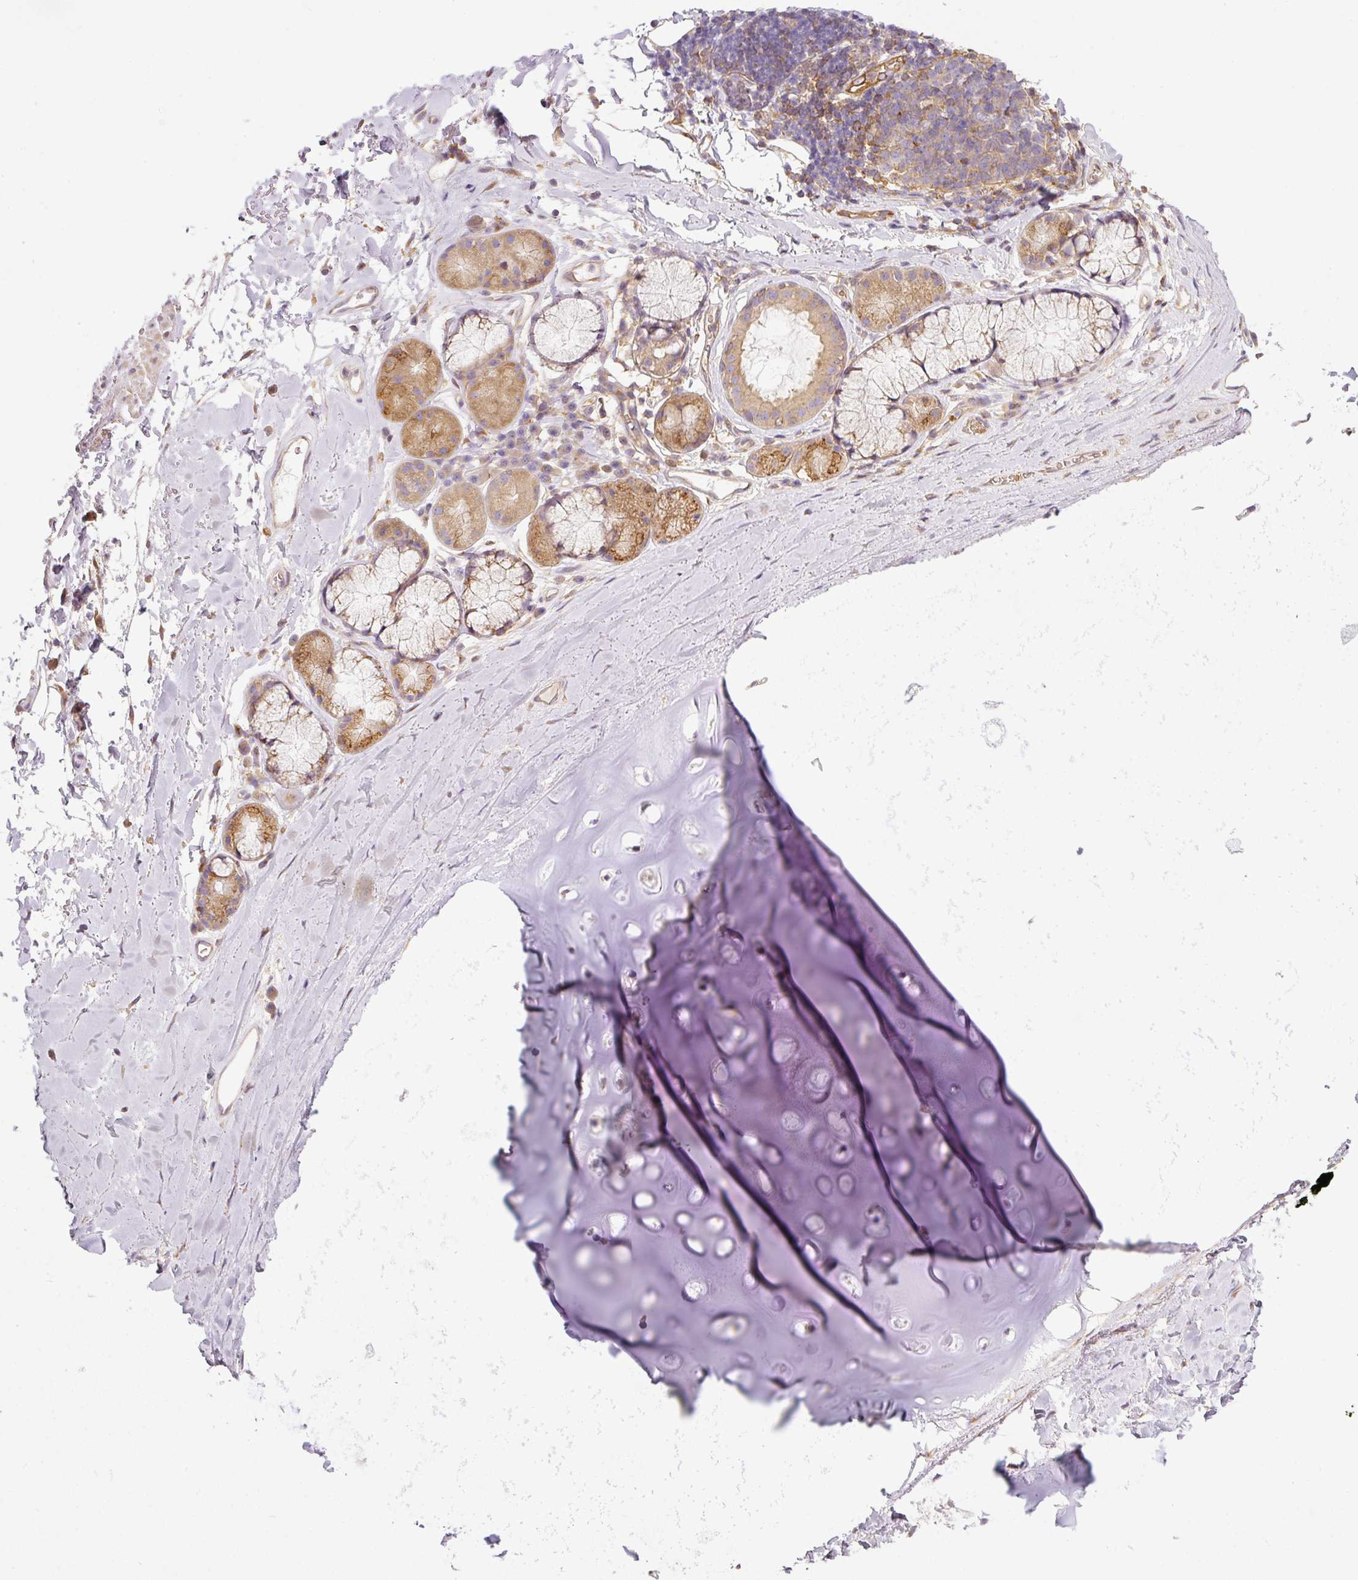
{"staining": {"intensity": "weak", "quantity": "<25%", "location": "cytoplasmic/membranous"}, "tissue": "adipose tissue", "cell_type": "Adipocytes", "image_type": "normal", "snomed": [{"axis": "morphology", "description": "Normal tissue, NOS"}, {"axis": "topography", "description": "Cartilage tissue"}, {"axis": "topography", "description": "Bronchus"}], "caption": "Adipocytes are negative for protein expression in benign human adipose tissue. (DAB (3,3'-diaminobenzidine) immunohistochemistry (IHC) with hematoxylin counter stain).", "gene": "TBC1D2B", "patient": {"sex": "male", "age": 58}}